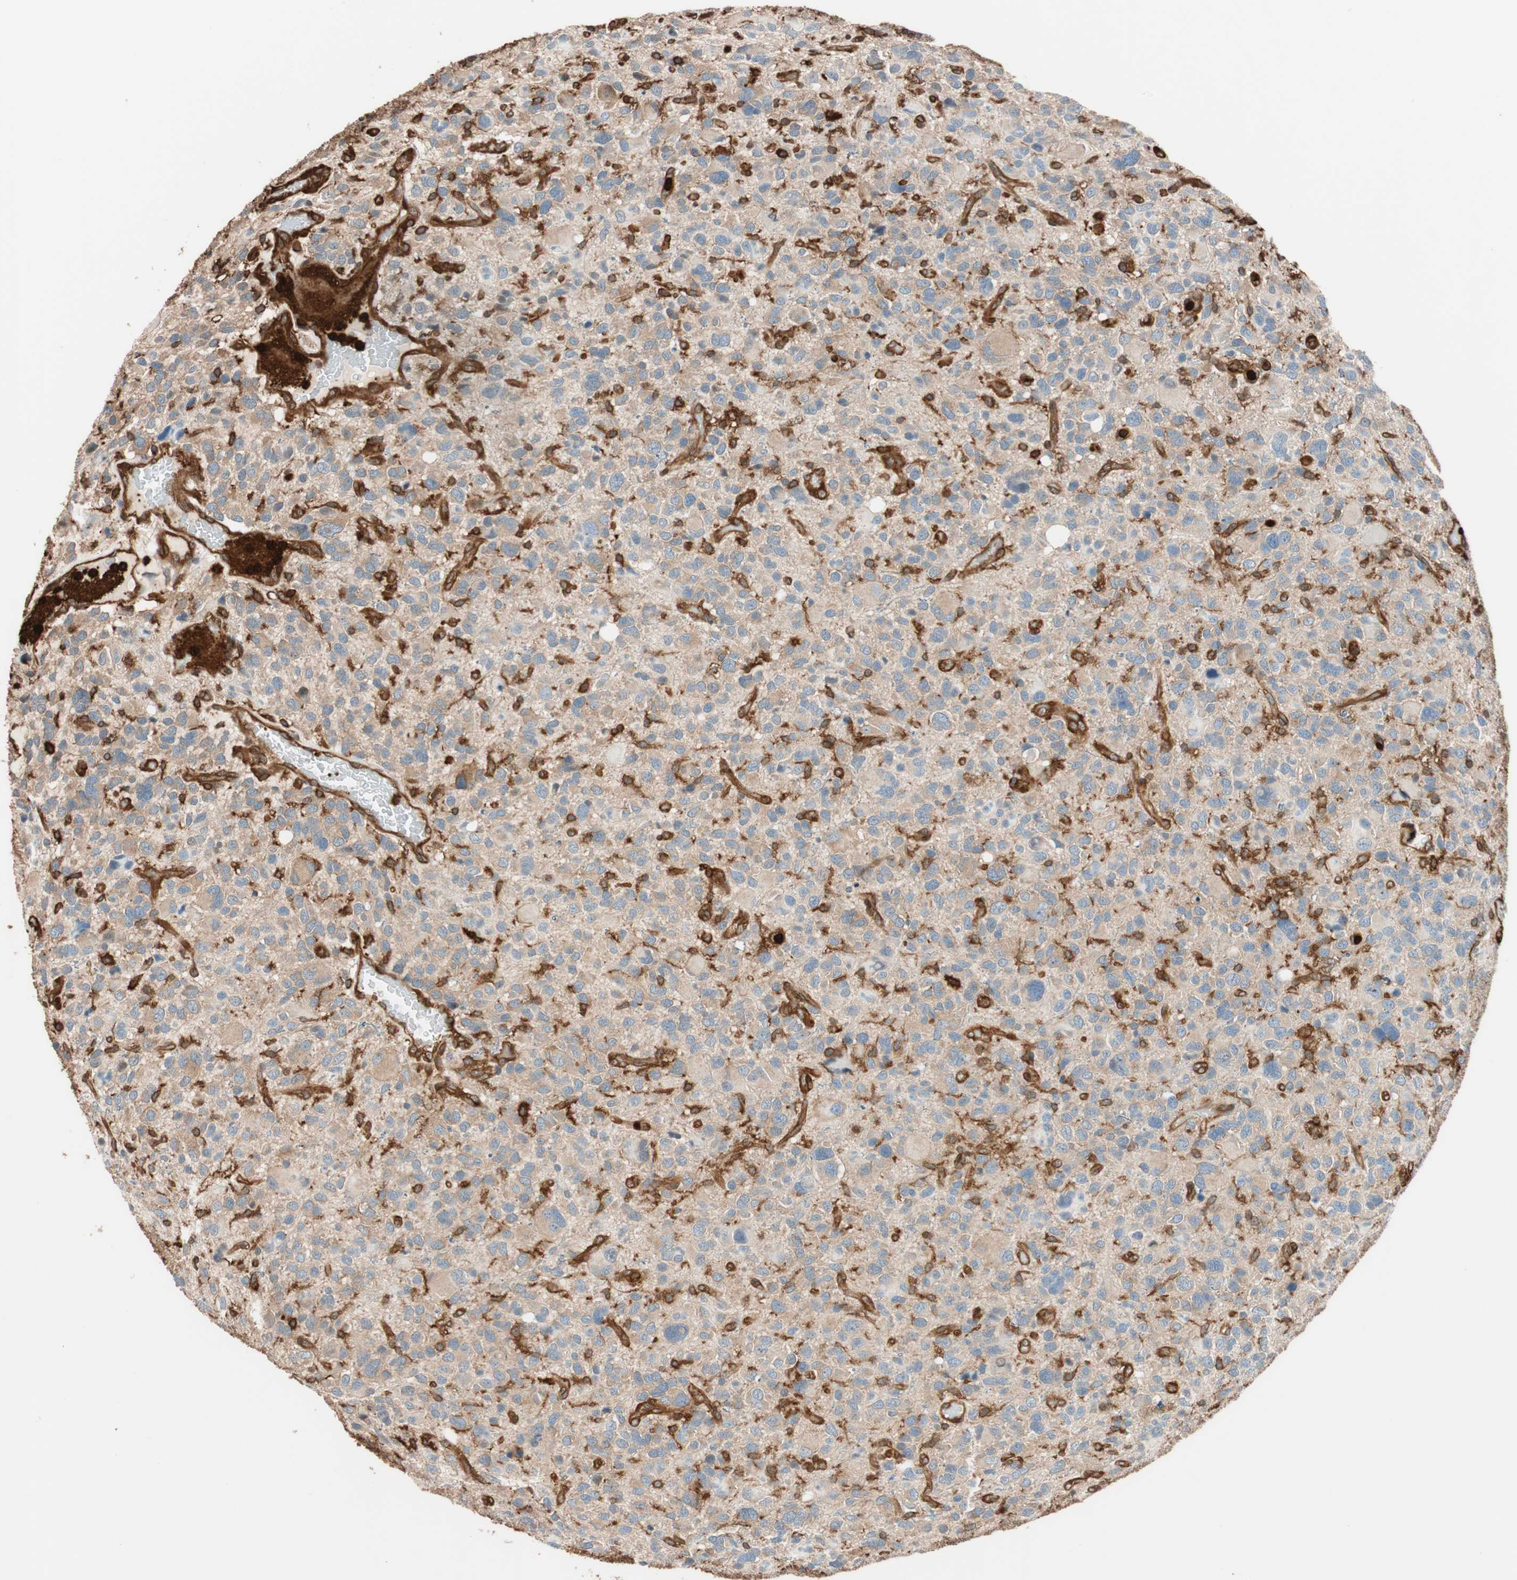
{"staining": {"intensity": "weak", "quantity": ">75%", "location": "cytoplasmic/membranous"}, "tissue": "glioma", "cell_type": "Tumor cells", "image_type": "cancer", "snomed": [{"axis": "morphology", "description": "Glioma, malignant, High grade"}, {"axis": "topography", "description": "Brain"}], "caption": "Protein expression analysis of glioma exhibits weak cytoplasmic/membranous staining in approximately >75% of tumor cells.", "gene": "VASP", "patient": {"sex": "male", "age": 48}}